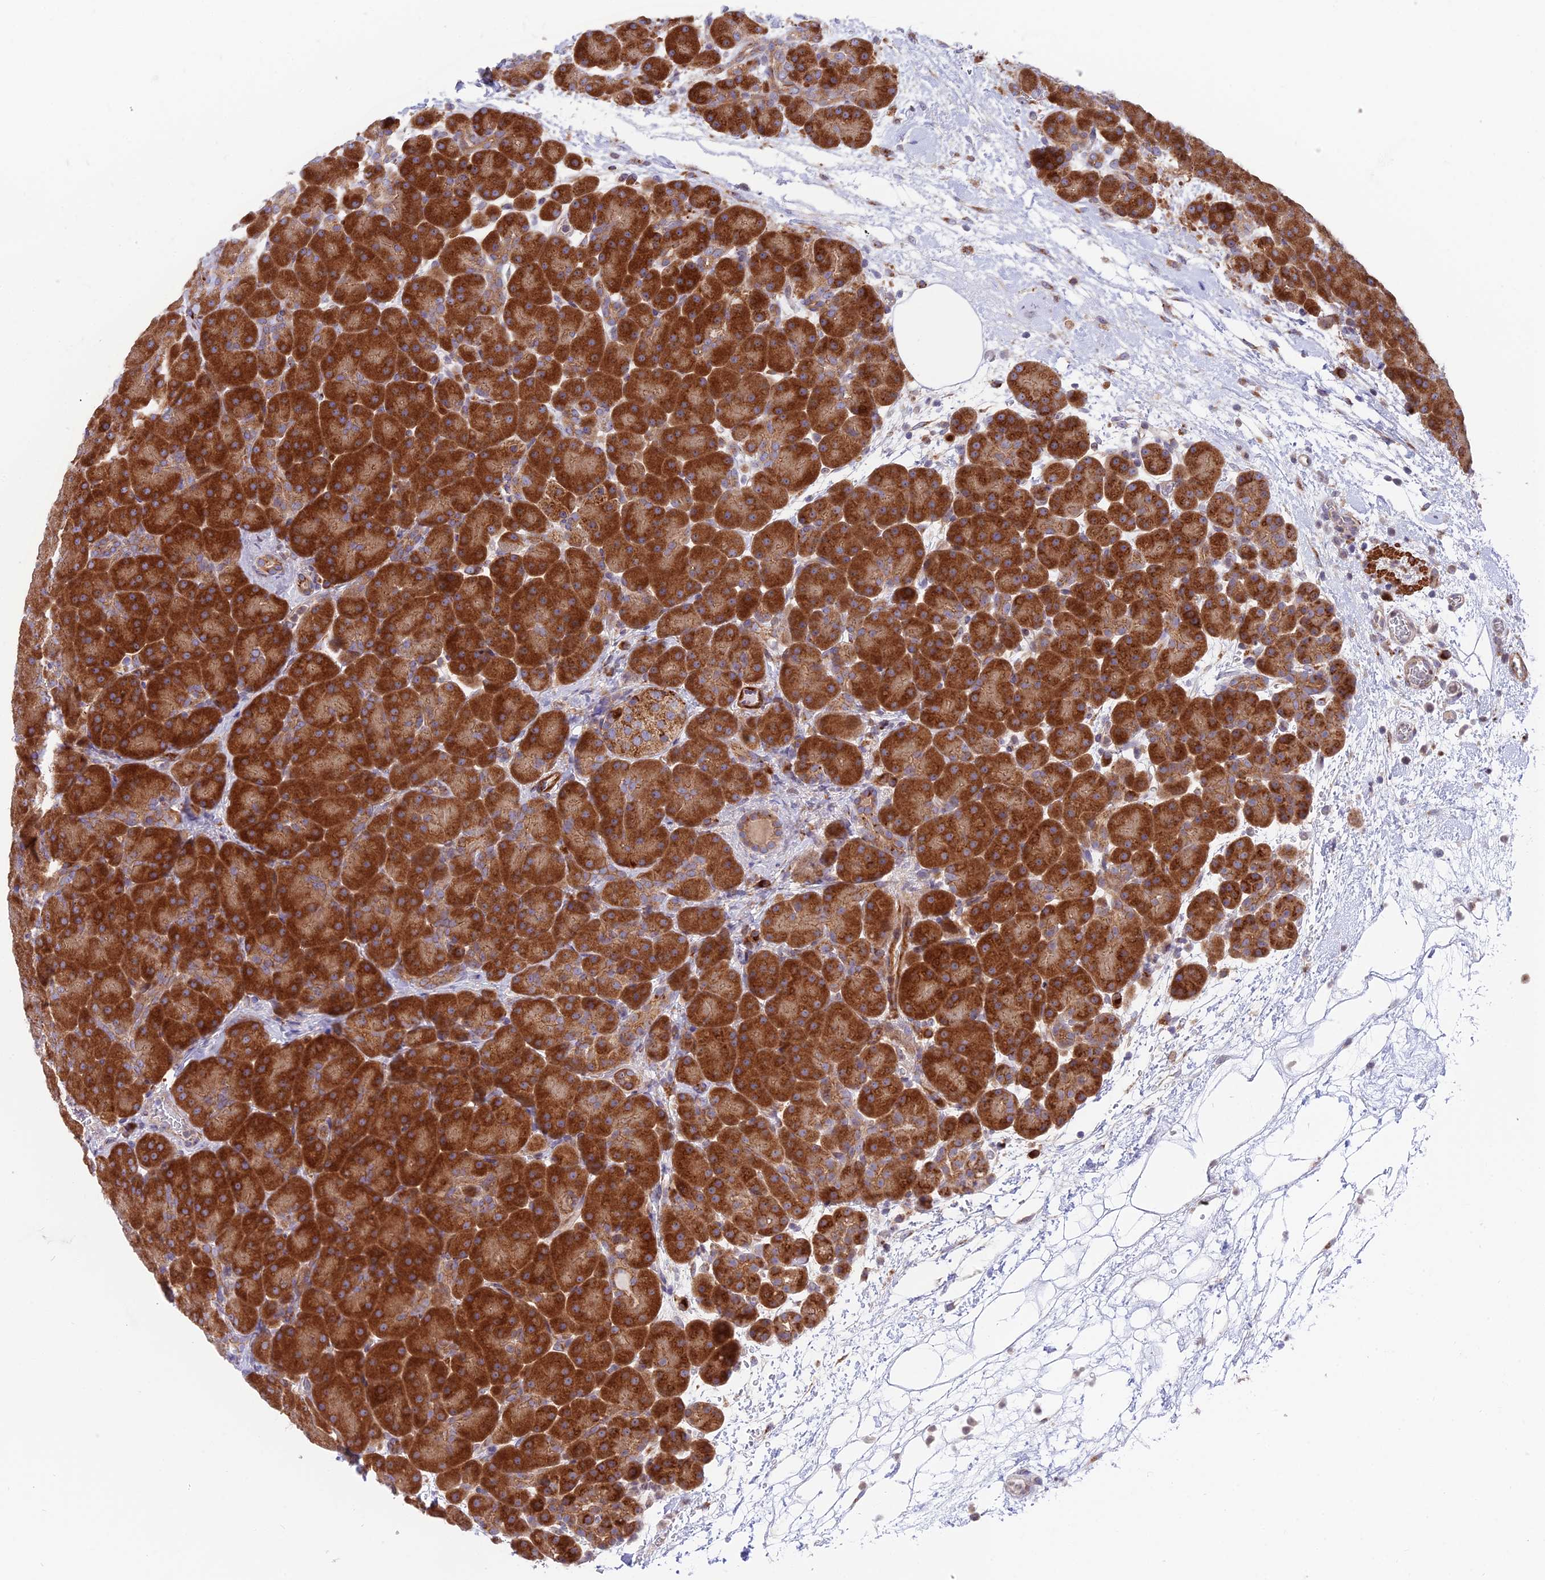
{"staining": {"intensity": "strong", "quantity": ">75%", "location": "cytoplasmic/membranous"}, "tissue": "pancreas", "cell_type": "Exocrine glandular cells", "image_type": "normal", "snomed": [{"axis": "morphology", "description": "Normal tissue, NOS"}, {"axis": "topography", "description": "Pancreas"}], "caption": "This micrograph exhibits immunohistochemistry (IHC) staining of benign pancreas, with high strong cytoplasmic/membranous staining in approximately >75% of exocrine glandular cells.", "gene": "TBC1D20", "patient": {"sex": "male", "age": 66}}